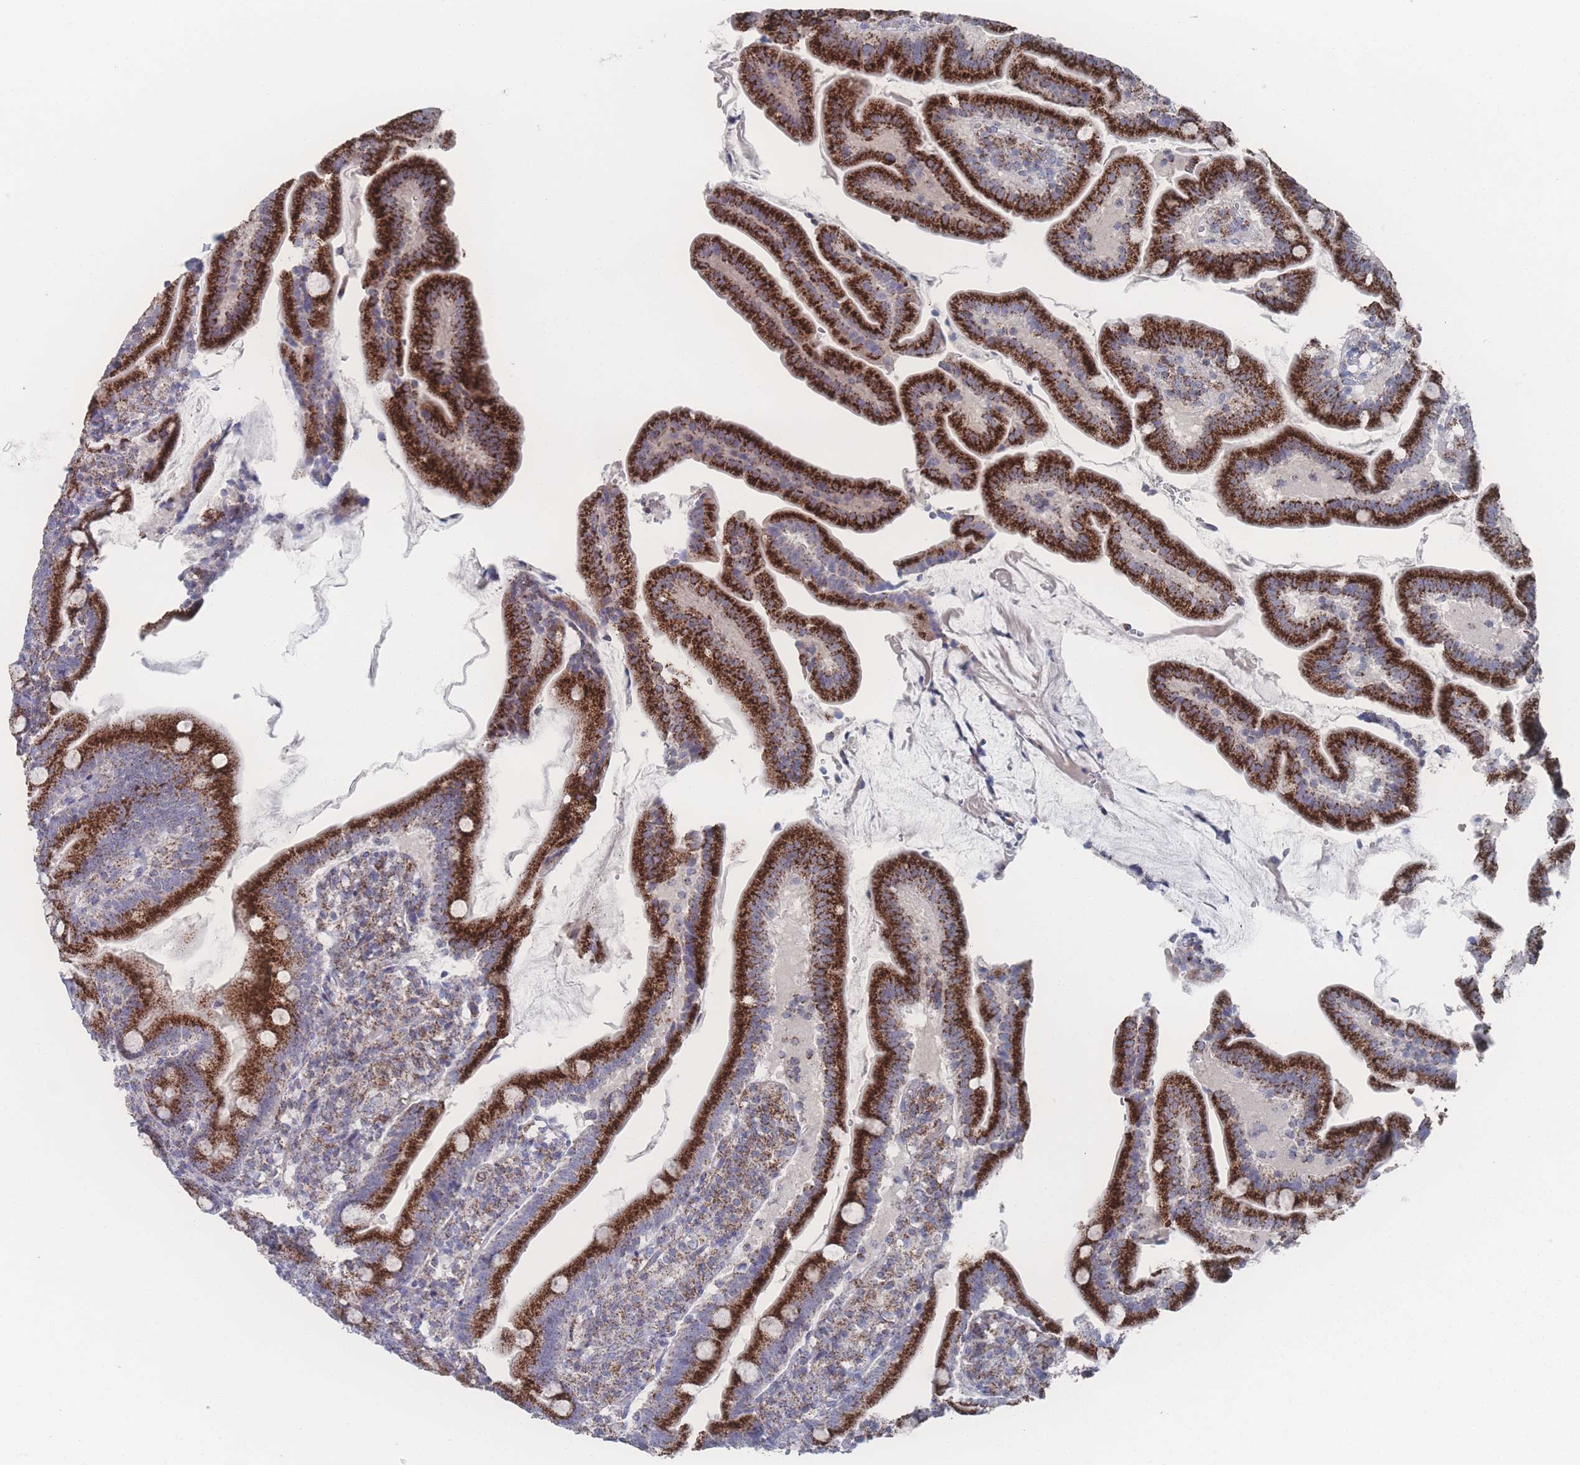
{"staining": {"intensity": "strong", "quantity": ">75%", "location": "cytoplasmic/membranous"}, "tissue": "duodenum", "cell_type": "Glandular cells", "image_type": "normal", "snomed": [{"axis": "morphology", "description": "Normal tissue, NOS"}, {"axis": "topography", "description": "Duodenum"}], "caption": "Immunohistochemistry (IHC) photomicrograph of benign human duodenum stained for a protein (brown), which displays high levels of strong cytoplasmic/membranous staining in about >75% of glandular cells.", "gene": "PEX14", "patient": {"sex": "female", "age": 67}}